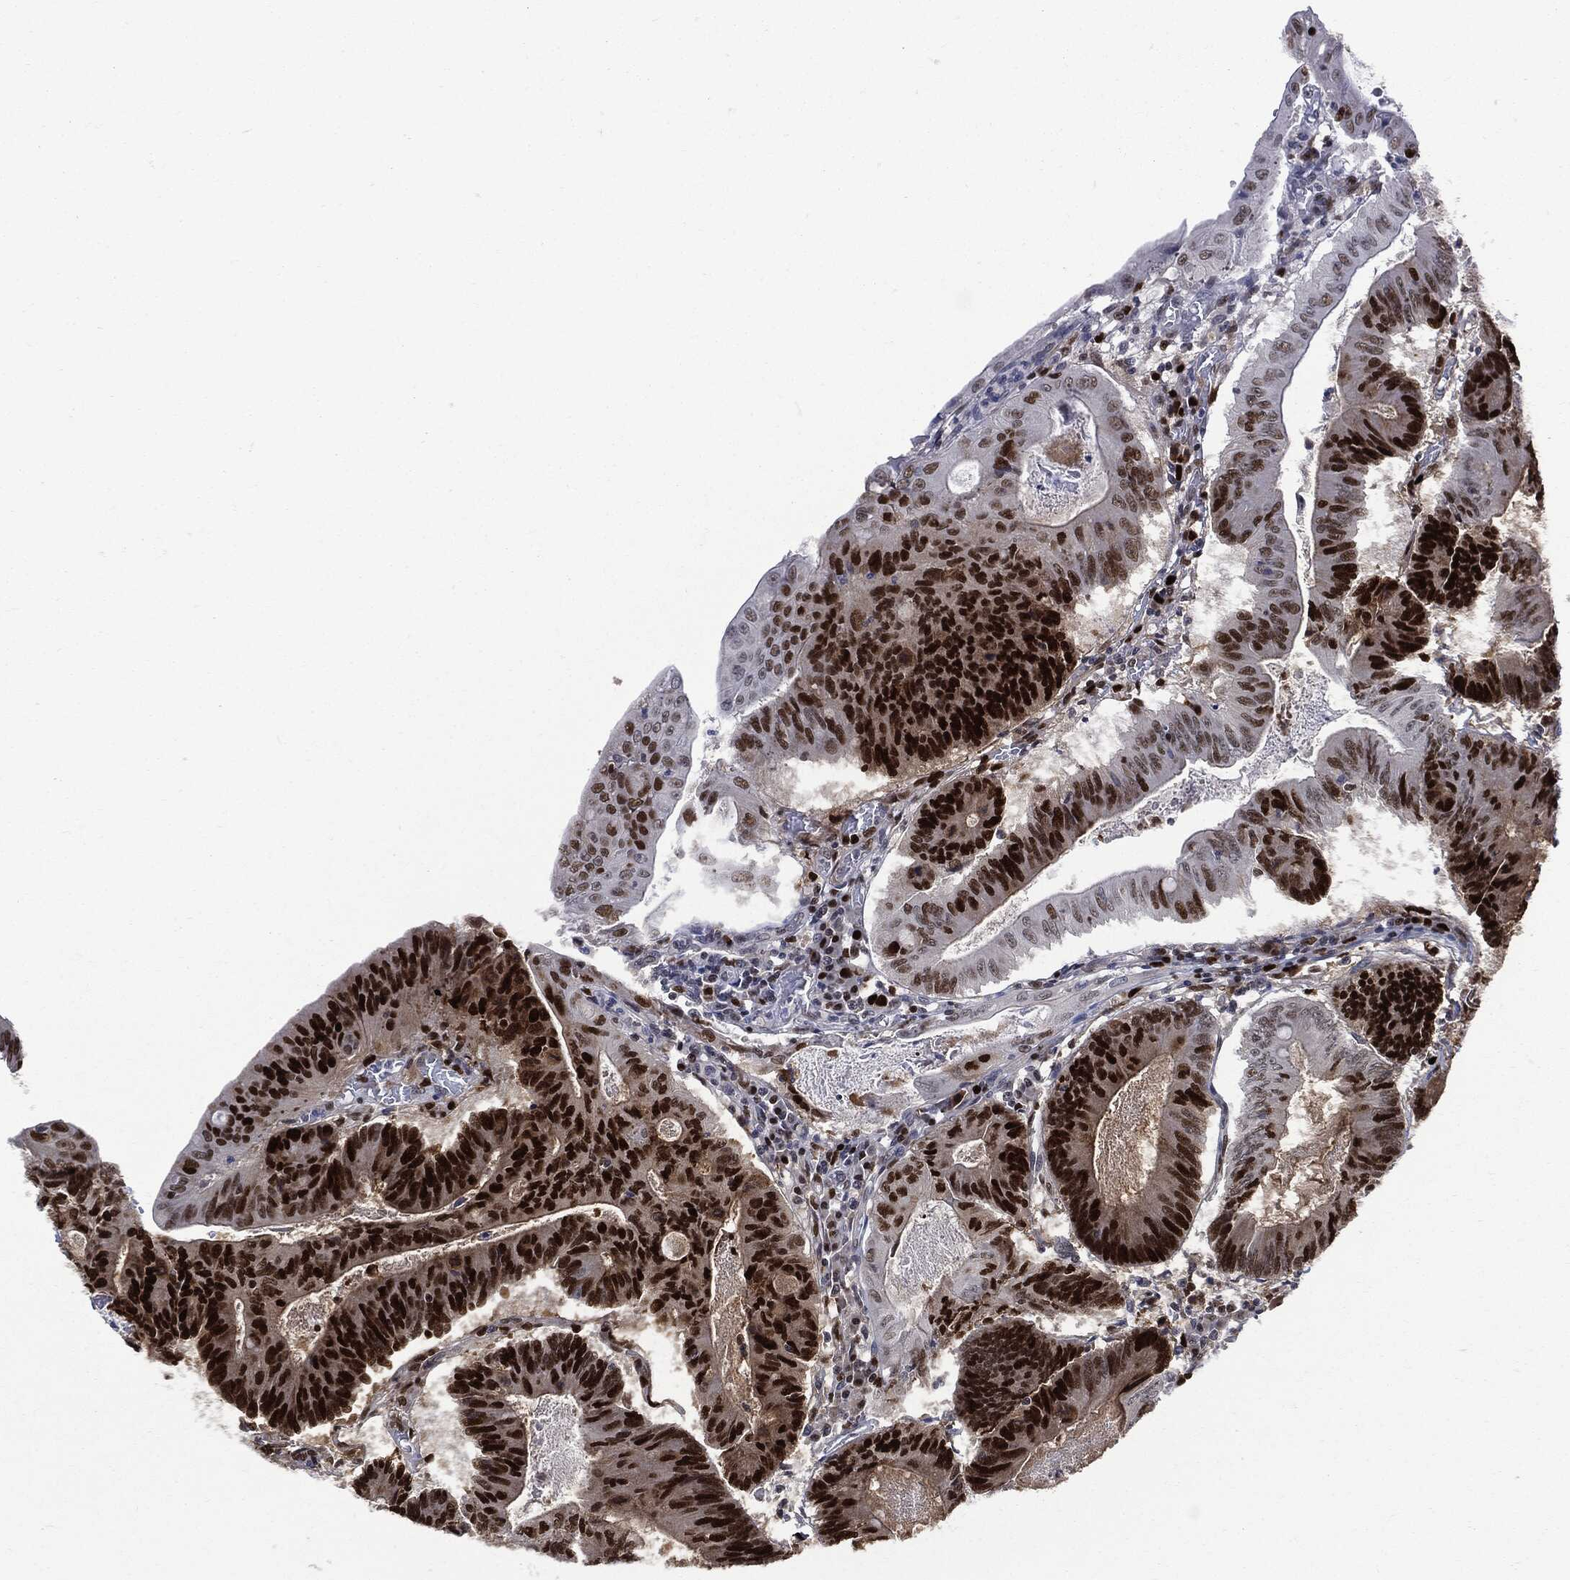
{"staining": {"intensity": "strong", "quantity": ">75%", "location": "nuclear"}, "tissue": "colorectal cancer", "cell_type": "Tumor cells", "image_type": "cancer", "snomed": [{"axis": "morphology", "description": "Adenocarcinoma, NOS"}, {"axis": "topography", "description": "Colon"}], "caption": "Protein positivity by immunohistochemistry reveals strong nuclear positivity in about >75% of tumor cells in adenocarcinoma (colorectal). (DAB (3,3'-diaminobenzidine) IHC, brown staining for protein, blue staining for nuclei).", "gene": "PCNA", "patient": {"sex": "female", "age": 70}}